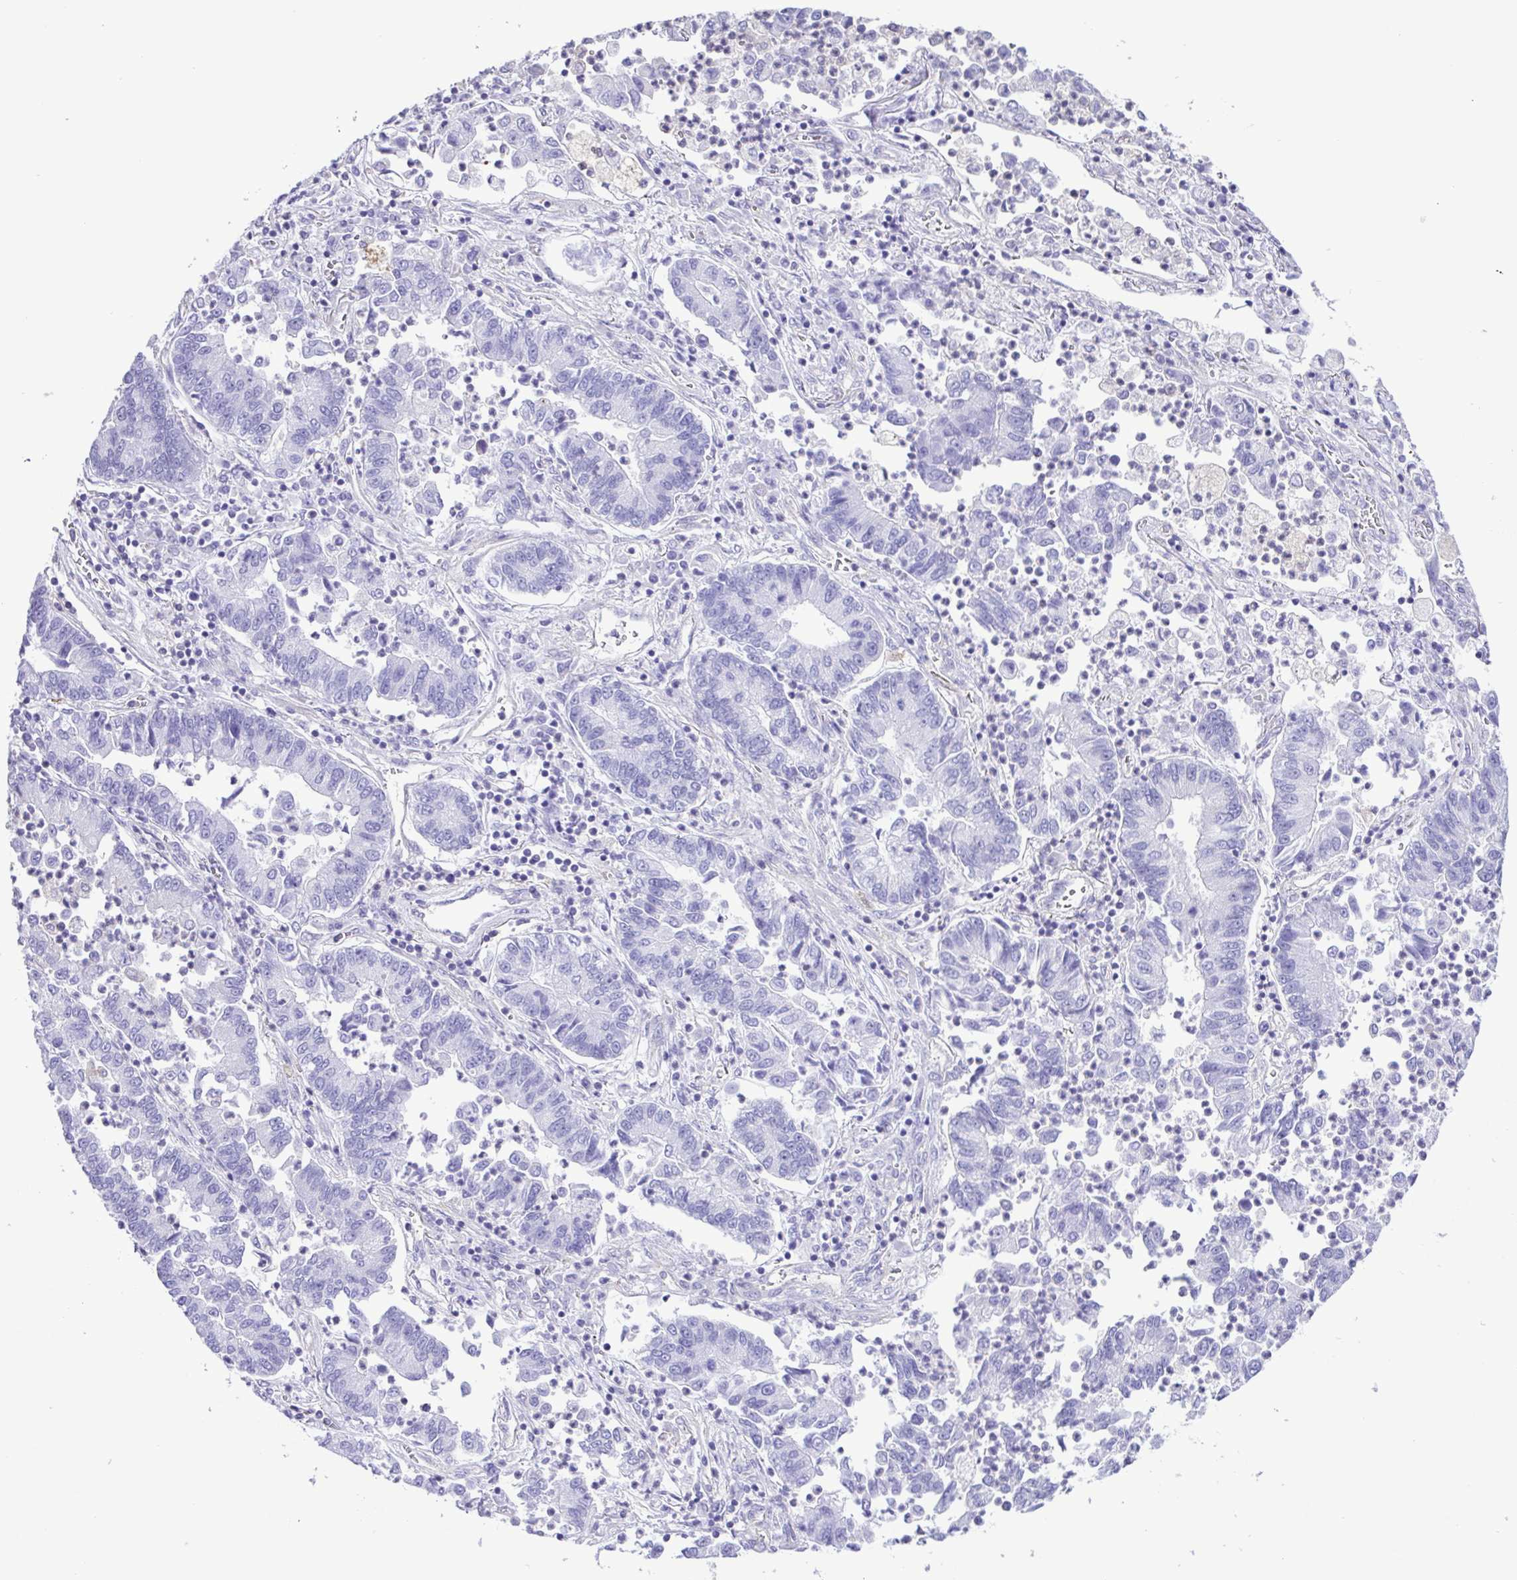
{"staining": {"intensity": "negative", "quantity": "none", "location": "none"}, "tissue": "lung cancer", "cell_type": "Tumor cells", "image_type": "cancer", "snomed": [{"axis": "morphology", "description": "Adenocarcinoma, NOS"}, {"axis": "topography", "description": "Lung"}], "caption": "Tumor cells show no significant positivity in lung adenocarcinoma.", "gene": "CYP17A1", "patient": {"sex": "female", "age": 57}}